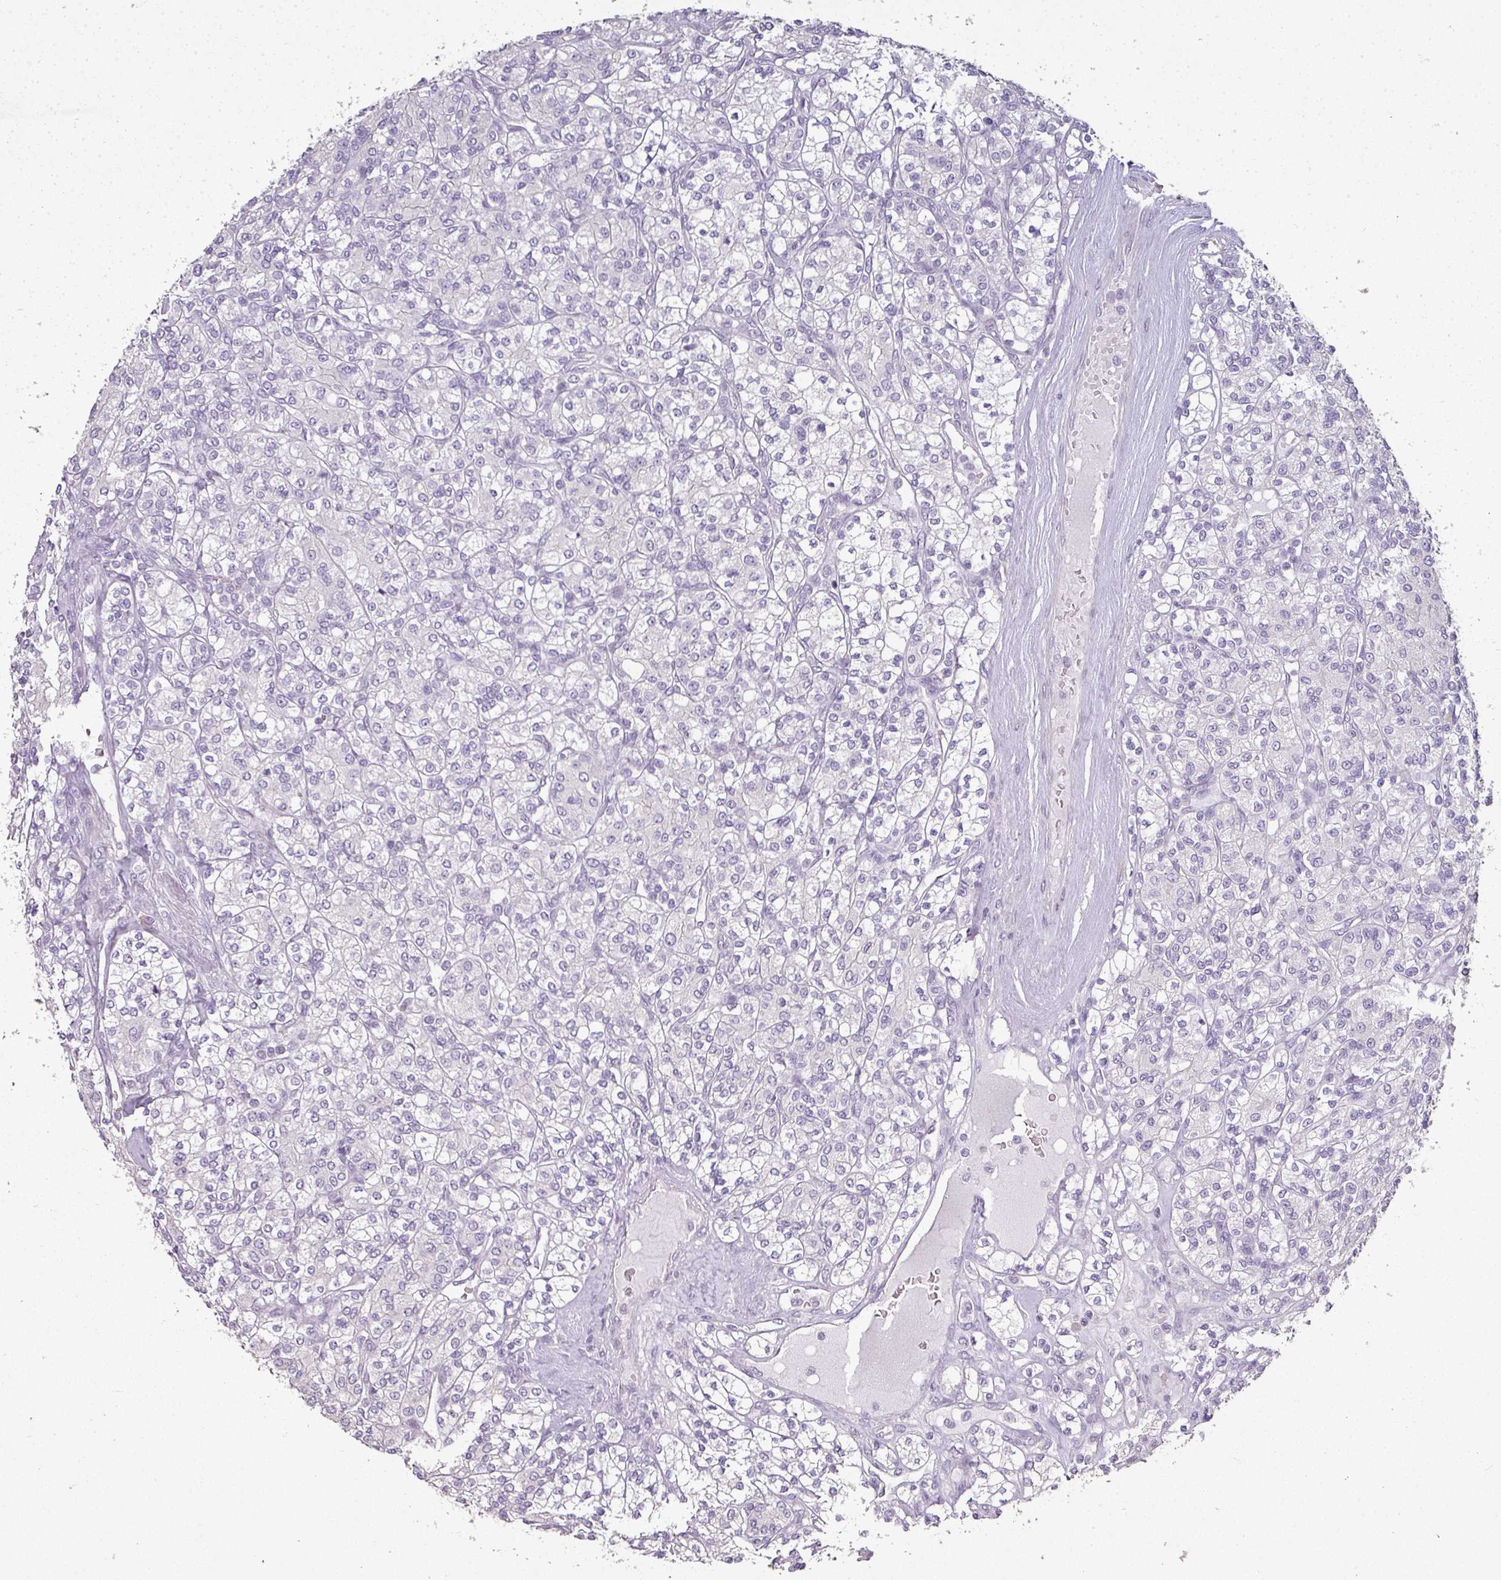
{"staining": {"intensity": "negative", "quantity": "none", "location": "none"}, "tissue": "renal cancer", "cell_type": "Tumor cells", "image_type": "cancer", "snomed": [{"axis": "morphology", "description": "Adenocarcinoma, NOS"}, {"axis": "topography", "description": "Kidney"}], "caption": "DAB immunohistochemical staining of human renal adenocarcinoma demonstrates no significant positivity in tumor cells.", "gene": "LY9", "patient": {"sex": "male", "age": 77}}